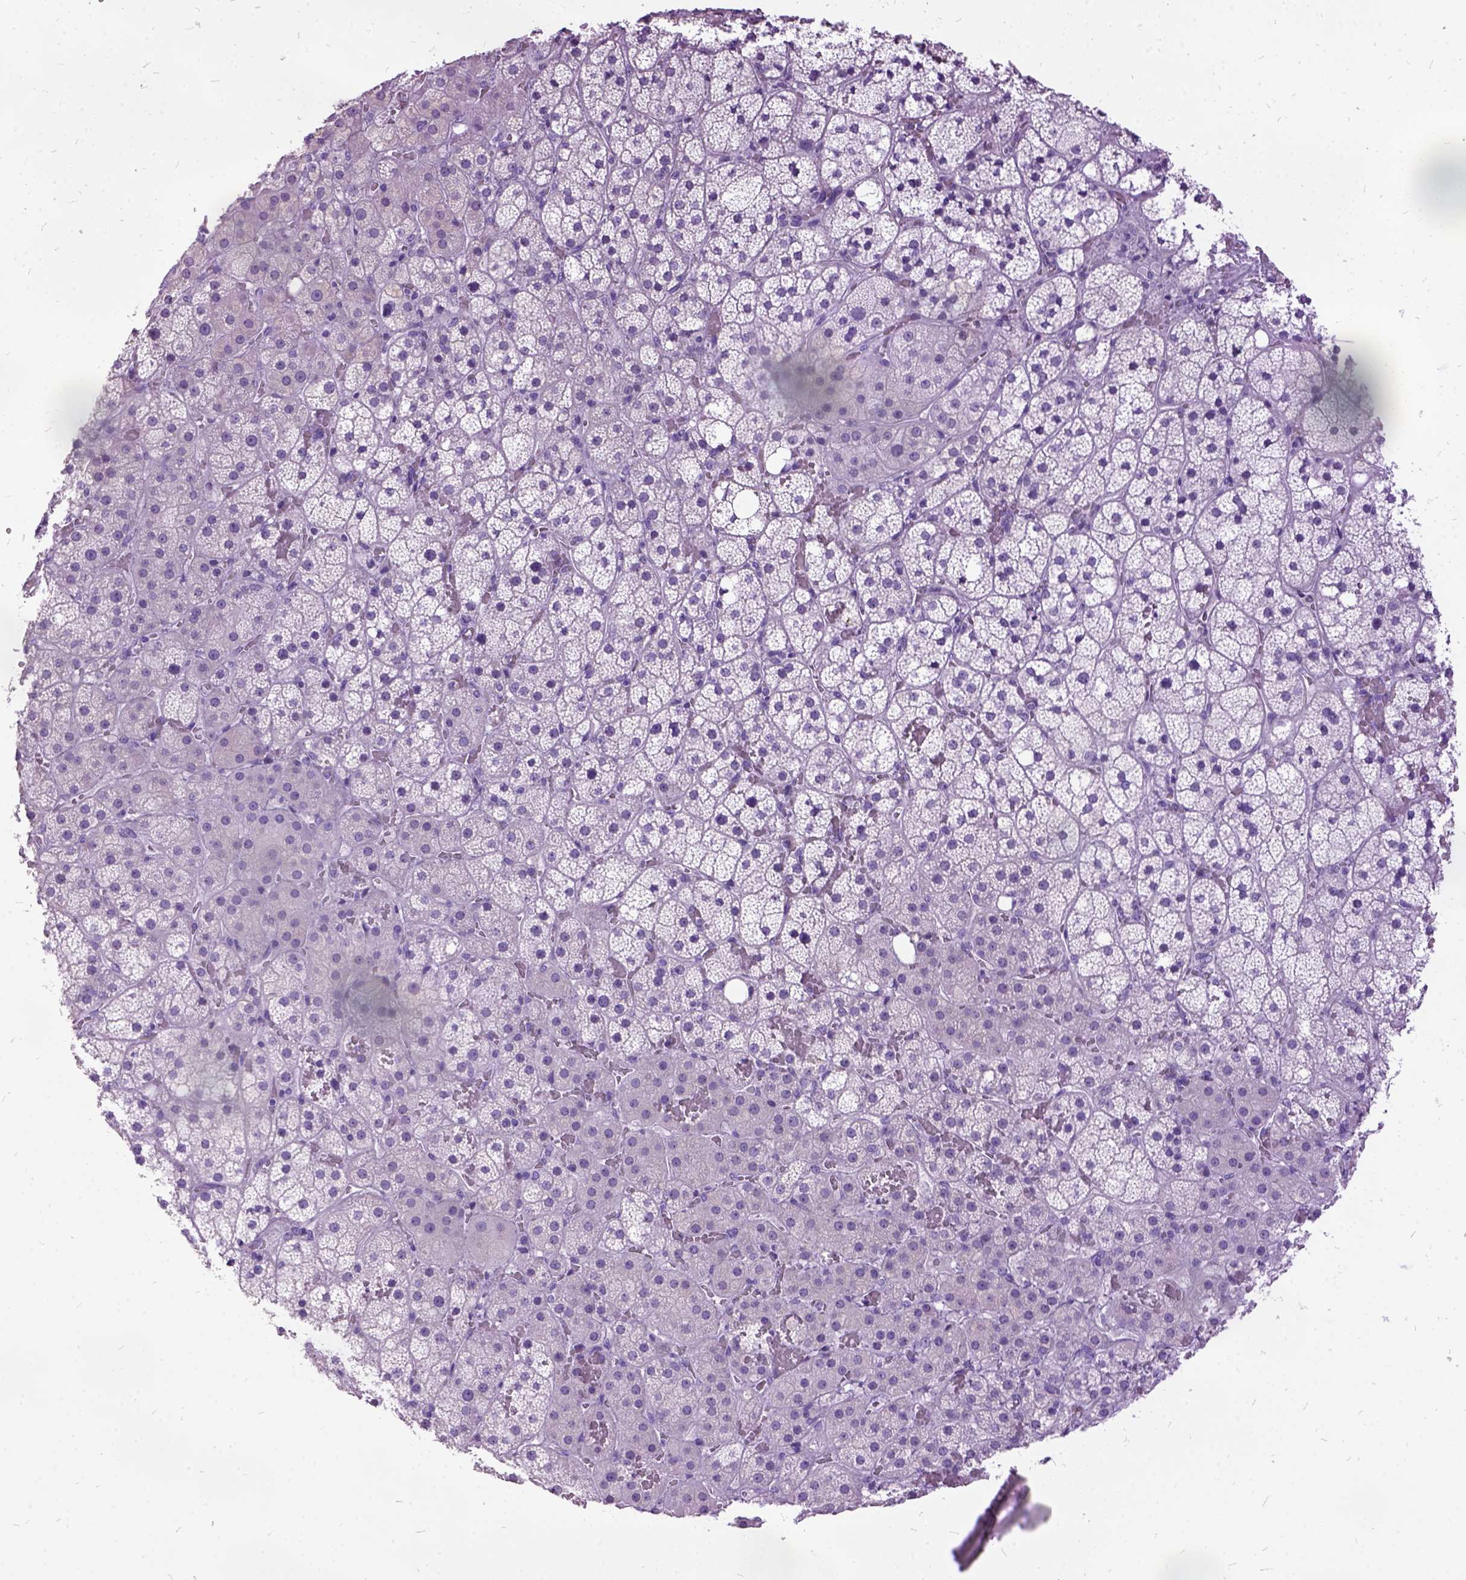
{"staining": {"intensity": "negative", "quantity": "none", "location": "none"}, "tissue": "adrenal gland", "cell_type": "Glandular cells", "image_type": "normal", "snomed": [{"axis": "morphology", "description": "Normal tissue, NOS"}, {"axis": "topography", "description": "Adrenal gland"}], "caption": "This photomicrograph is of unremarkable adrenal gland stained with IHC to label a protein in brown with the nuclei are counter-stained blue. There is no positivity in glandular cells. Nuclei are stained in blue.", "gene": "MME", "patient": {"sex": "male", "age": 53}}